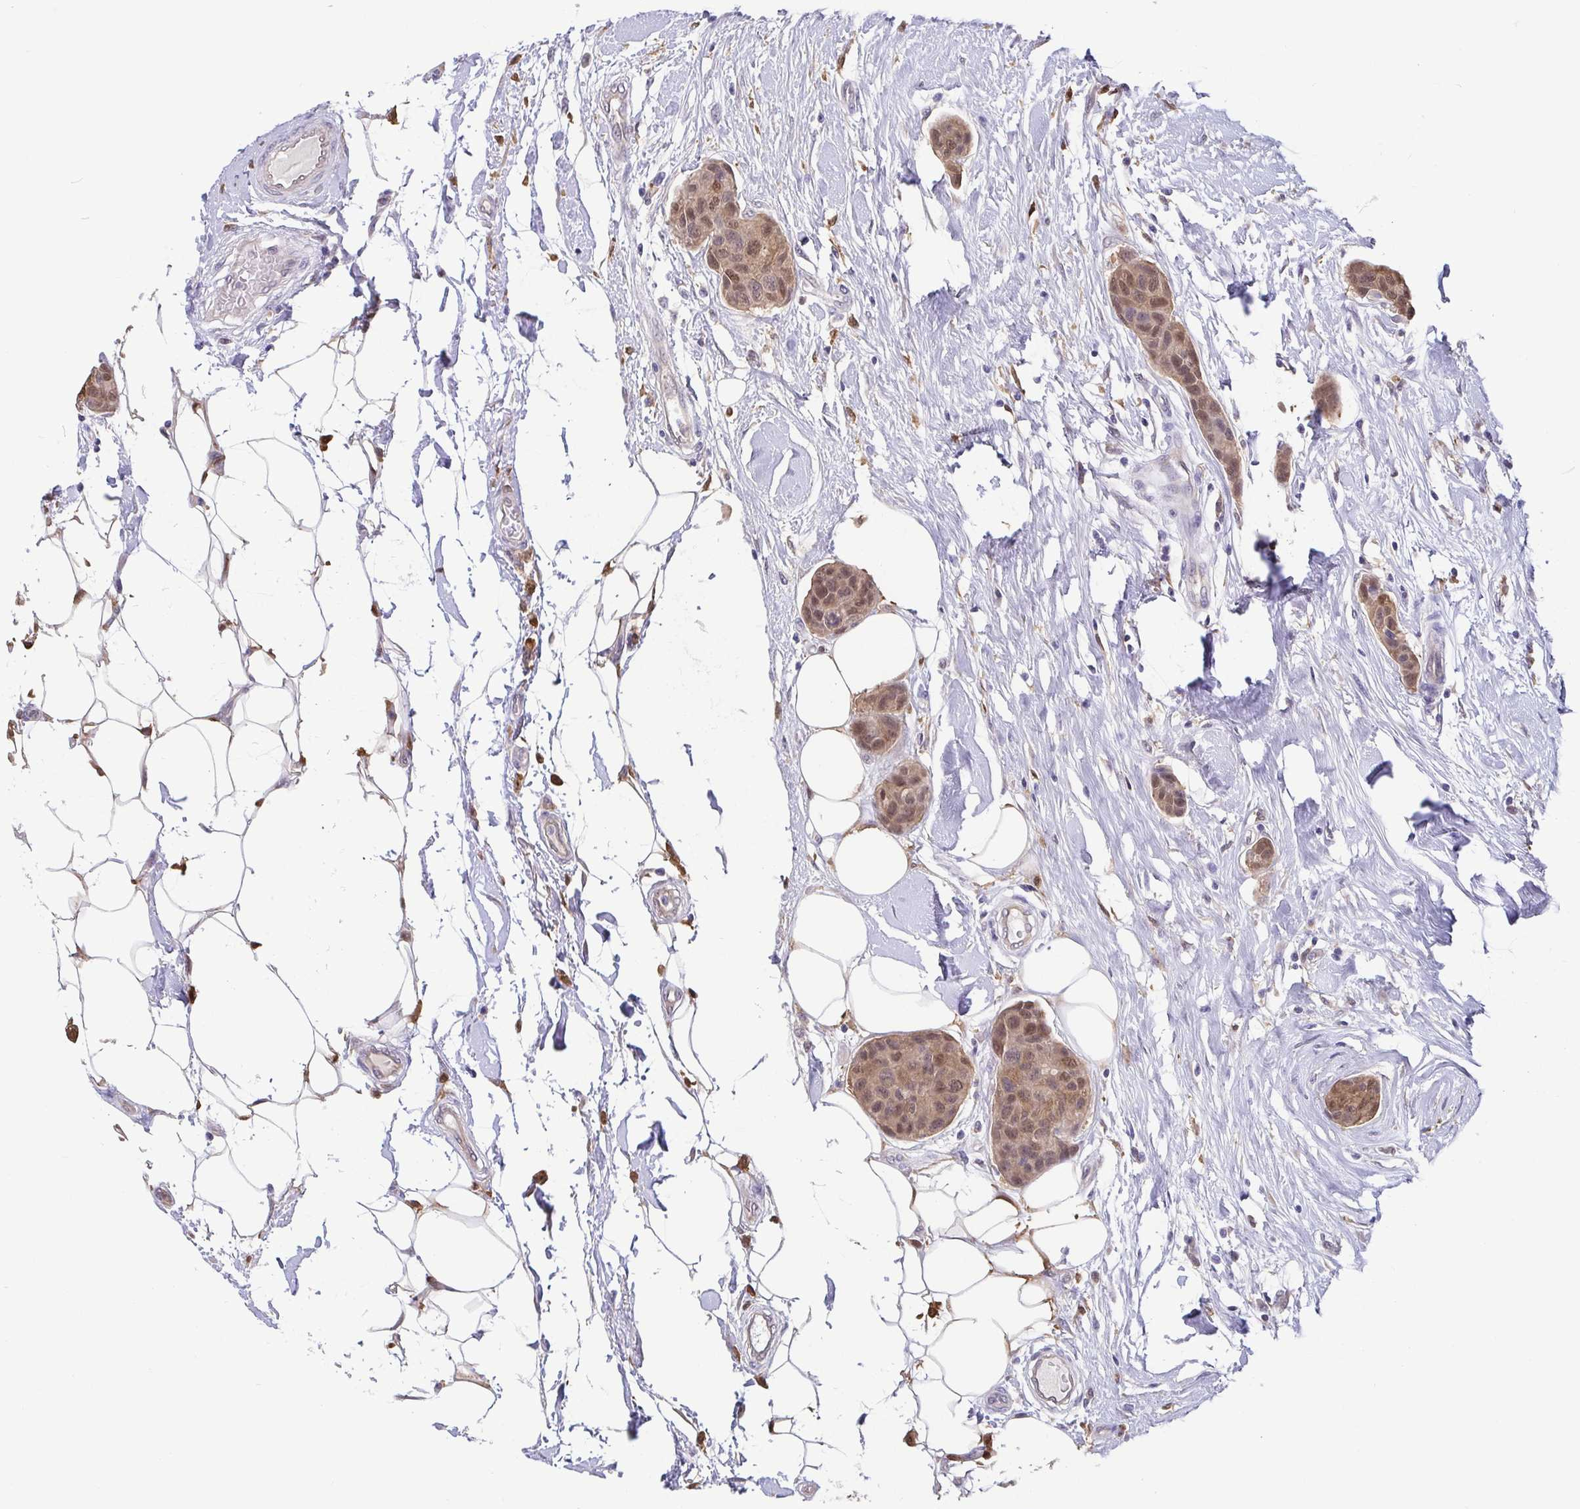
{"staining": {"intensity": "moderate", "quantity": ">75%", "location": "cytoplasmic/membranous,nuclear"}, "tissue": "breast cancer", "cell_type": "Tumor cells", "image_type": "cancer", "snomed": [{"axis": "morphology", "description": "Duct carcinoma"}, {"axis": "topography", "description": "Breast"}, {"axis": "topography", "description": "Lymph node"}], "caption": "Immunohistochemistry (IHC) (DAB) staining of breast cancer reveals moderate cytoplasmic/membranous and nuclear protein staining in approximately >75% of tumor cells.", "gene": "IDH1", "patient": {"sex": "female", "age": 80}}